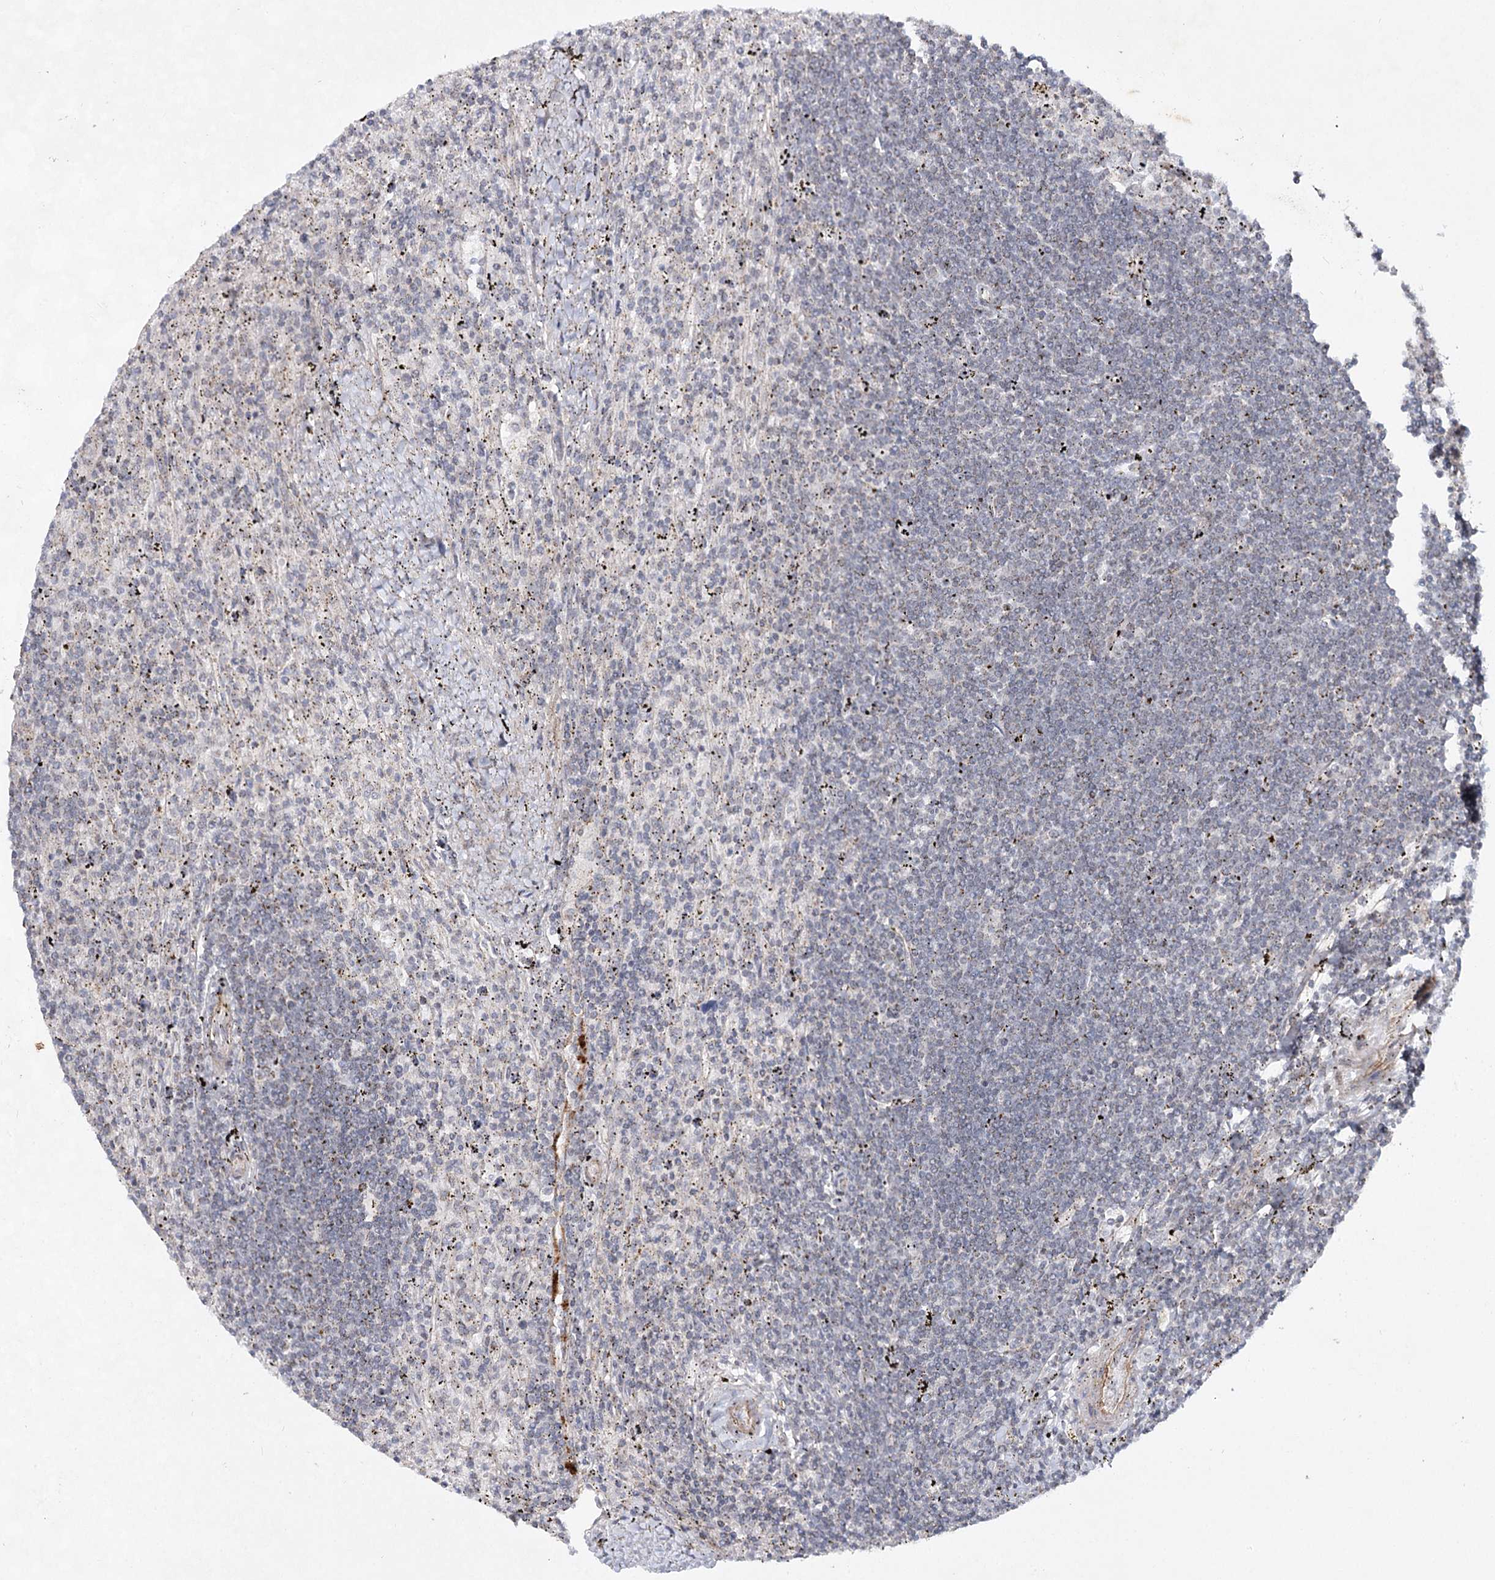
{"staining": {"intensity": "negative", "quantity": "none", "location": "none"}, "tissue": "lymphoma", "cell_type": "Tumor cells", "image_type": "cancer", "snomed": [{"axis": "morphology", "description": "Malignant lymphoma, non-Hodgkin's type, Low grade"}, {"axis": "topography", "description": "Spleen"}], "caption": "The image exhibits no staining of tumor cells in low-grade malignant lymphoma, non-Hodgkin's type. Nuclei are stained in blue.", "gene": "ATL2", "patient": {"sex": "male", "age": 76}}